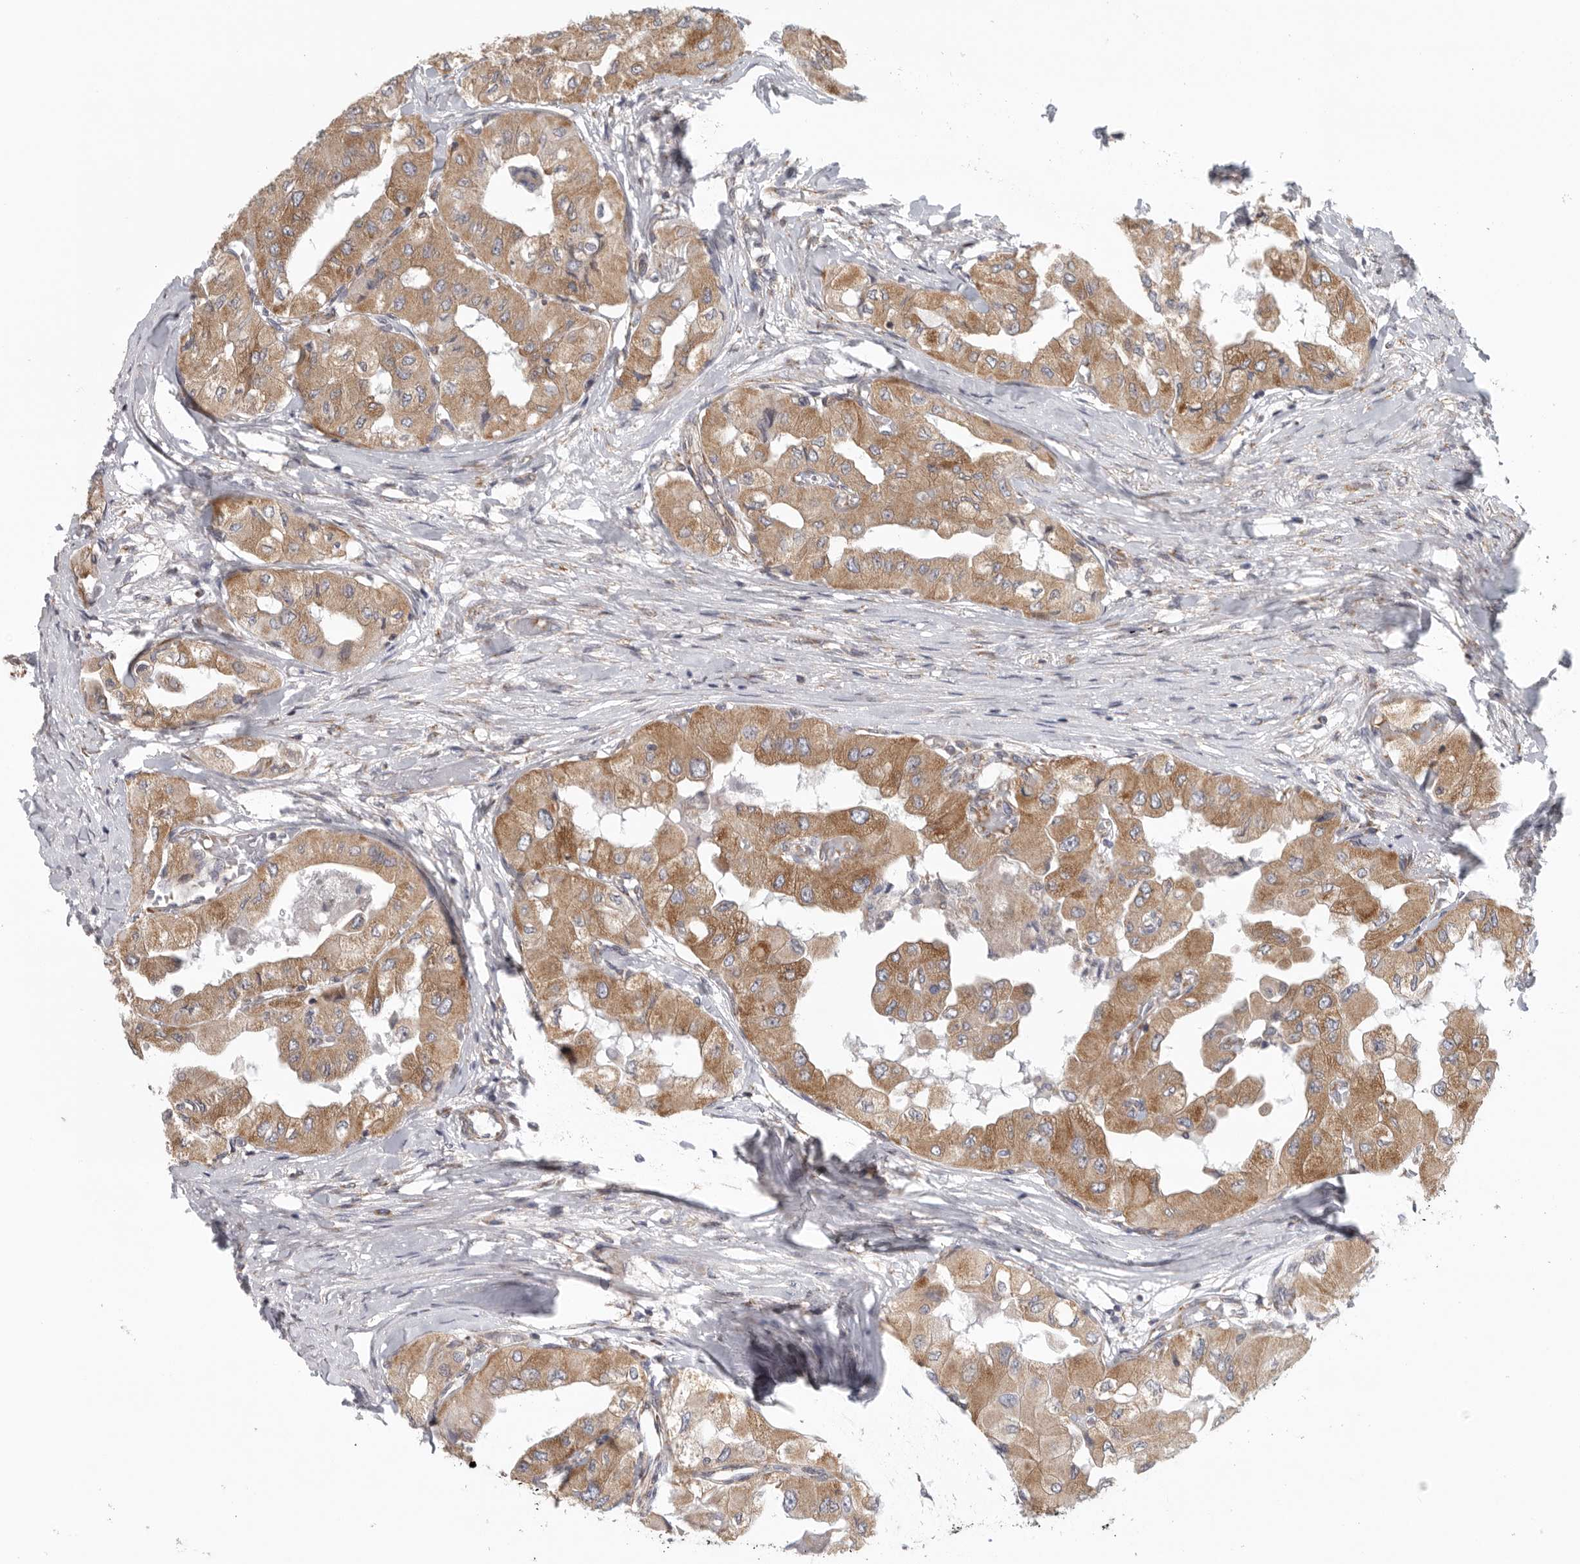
{"staining": {"intensity": "moderate", "quantity": ">75%", "location": "cytoplasmic/membranous"}, "tissue": "thyroid cancer", "cell_type": "Tumor cells", "image_type": "cancer", "snomed": [{"axis": "morphology", "description": "Papillary adenocarcinoma, NOS"}, {"axis": "topography", "description": "Thyroid gland"}], "caption": "Papillary adenocarcinoma (thyroid) was stained to show a protein in brown. There is medium levels of moderate cytoplasmic/membranous positivity in about >75% of tumor cells. Immunohistochemistry (ihc) stains the protein in brown and the nuclei are stained blue.", "gene": "FKBP8", "patient": {"sex": "female", "age": 59}}